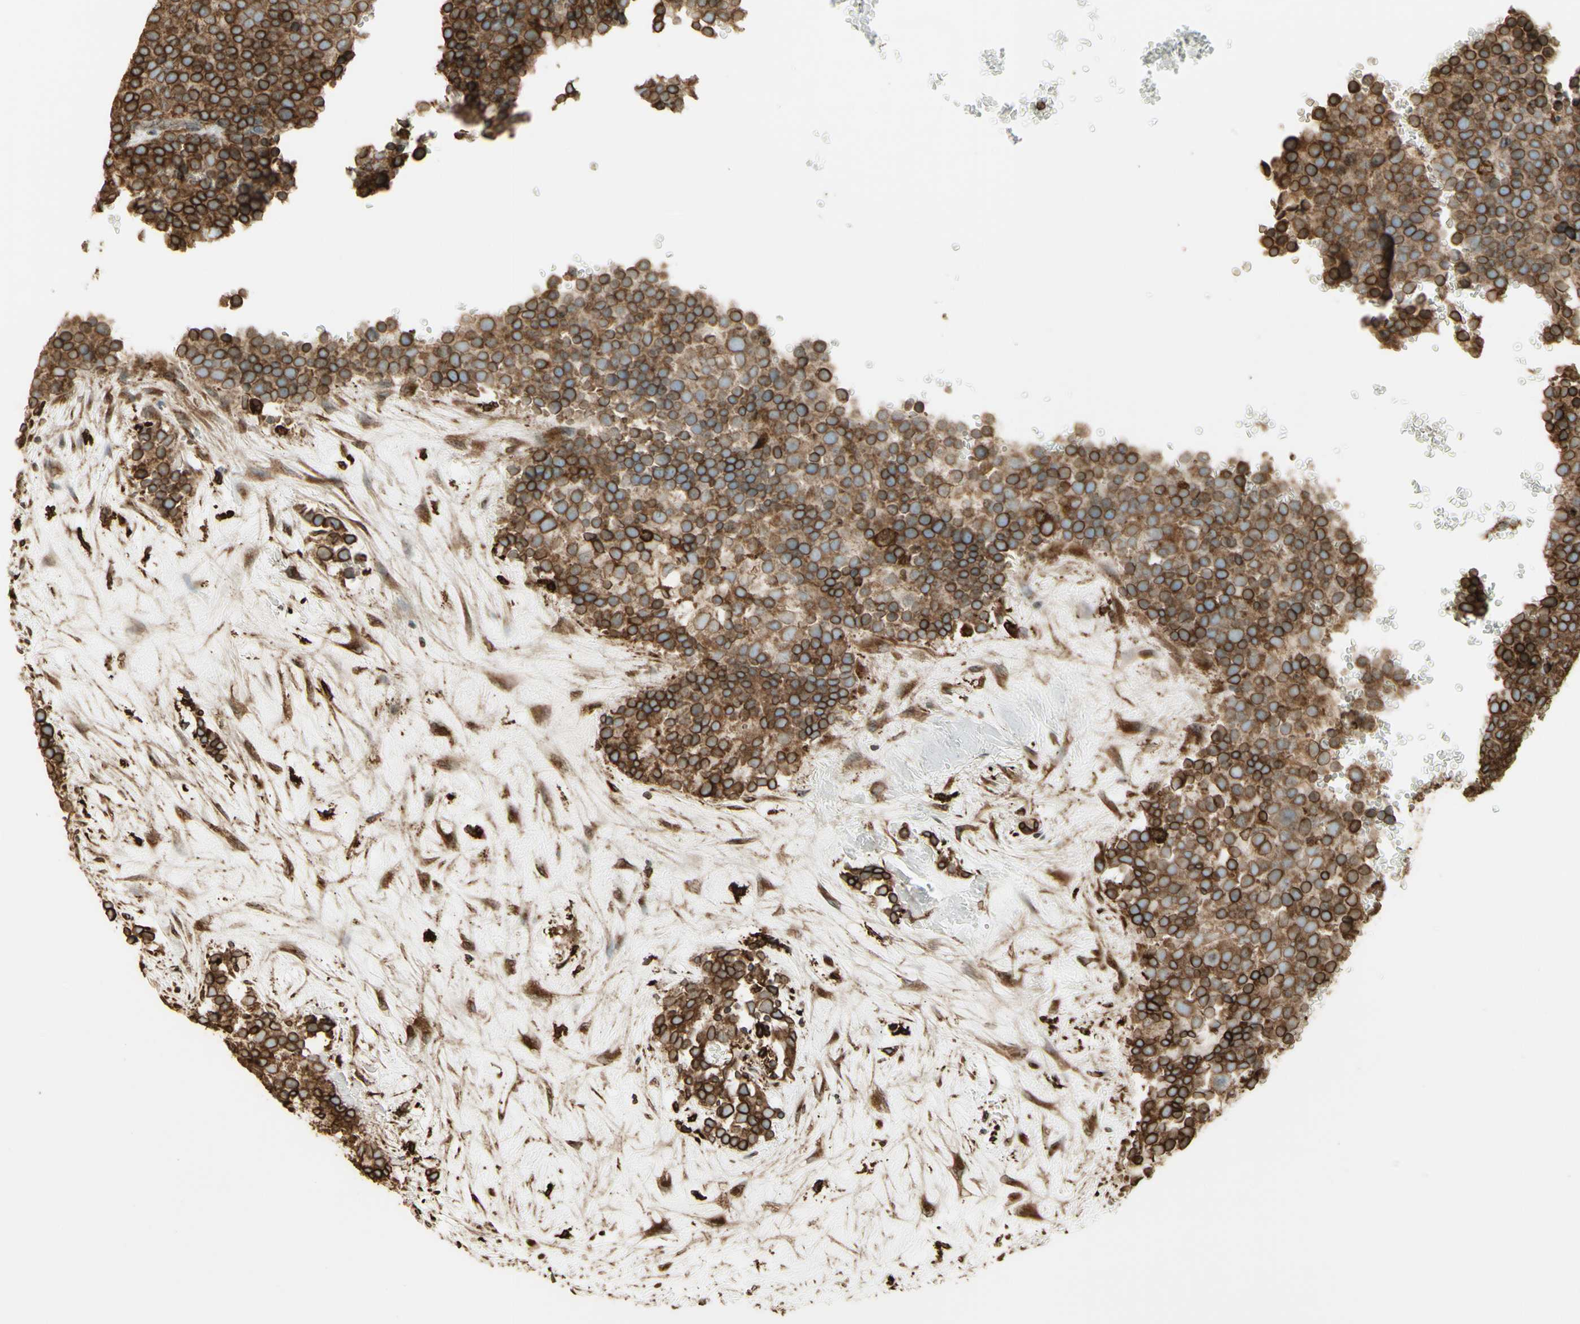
{"staining": {"intensity": "strong", "quantity": "25%-75%", "location": "cytoplasmic/membranous"}, "tissue": "testis cancer", "cell_type": "Tumor cells", "image_type": "cancer", "snomed": [{"axis": "morphology", "description": "Seminoma, NOS"}, {"axis": "topography", "description": "Testis"}], "caption": "Strong cytoplasmic/membranous expression is identified in approximately 25%-75% of tumor cells in testis cancer (seminoma).", "gene": "CANX", "patient": {"sex": "male", "age": 71}}